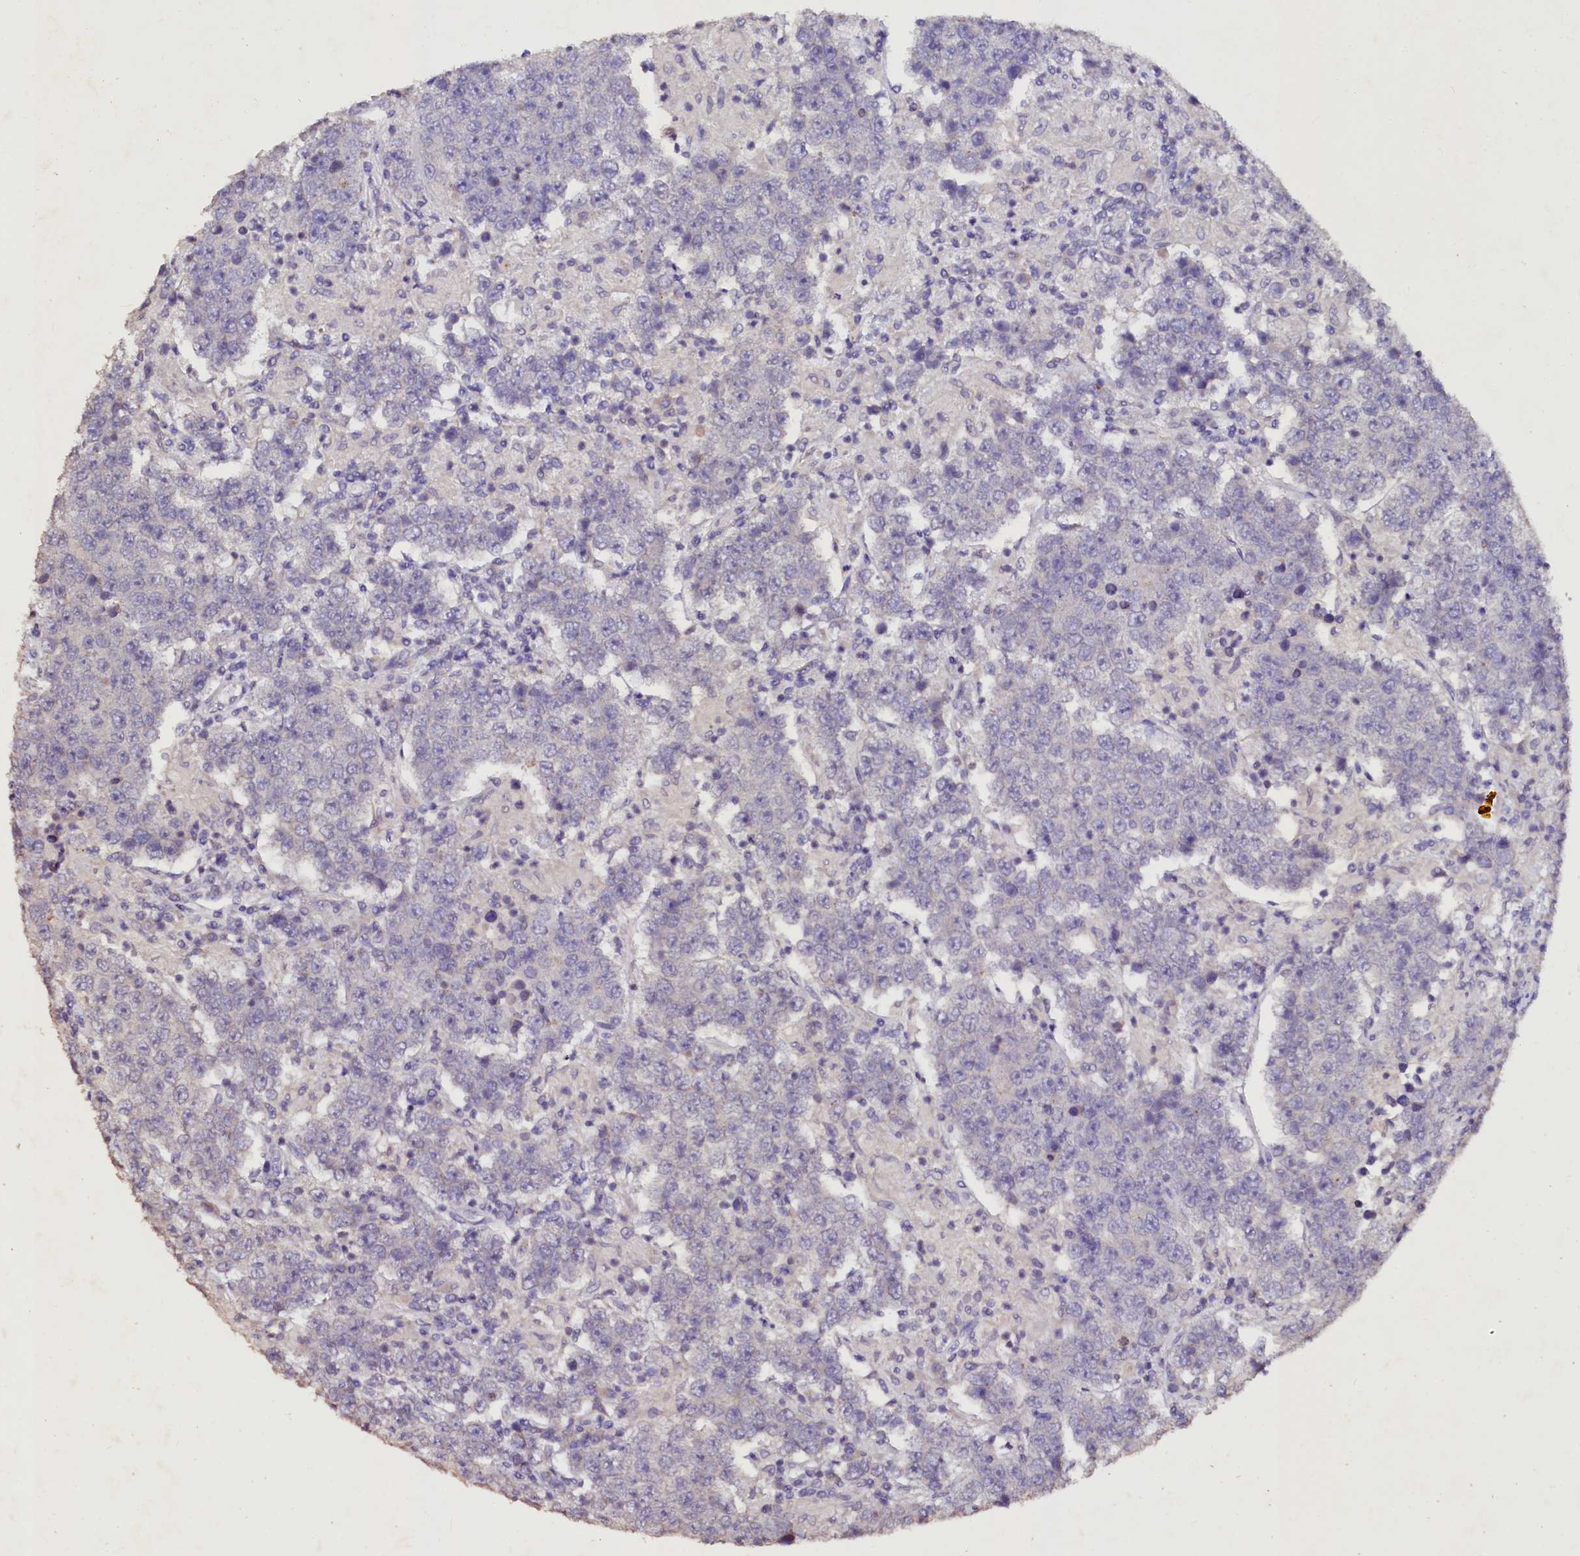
{"staining": {"intensity": "negative", "quantity": "none", "location": "none"}, "tissue": "testis cancer", "cell_type": "Tumor cells", "image_type": "cancer", "snomed": [{"axis": "morphology", "description": "Normal tissue, NOS"}, {"axis": "morphology", "description": "Urothelial carcinoma, High grade"}, {"axis": "morphology", "description": "Seminoma, NOS"}, {"axis": "morphology", "description": "Carcinoma, Embryonal, NOS"}, {"axis": "topography", "description": "Urinary bladder"}, {"axis": "topography", "description": "Testis"}], "caption": "An image of human testis seminoma is negative for staining in tumor cells. Brightfield microscopy of IHC stained with DAB (brown) and hematoxylin (blue), captured at high magnification.", "gene": "VPS36", "patient": {"sex": "male", "age": 41}}